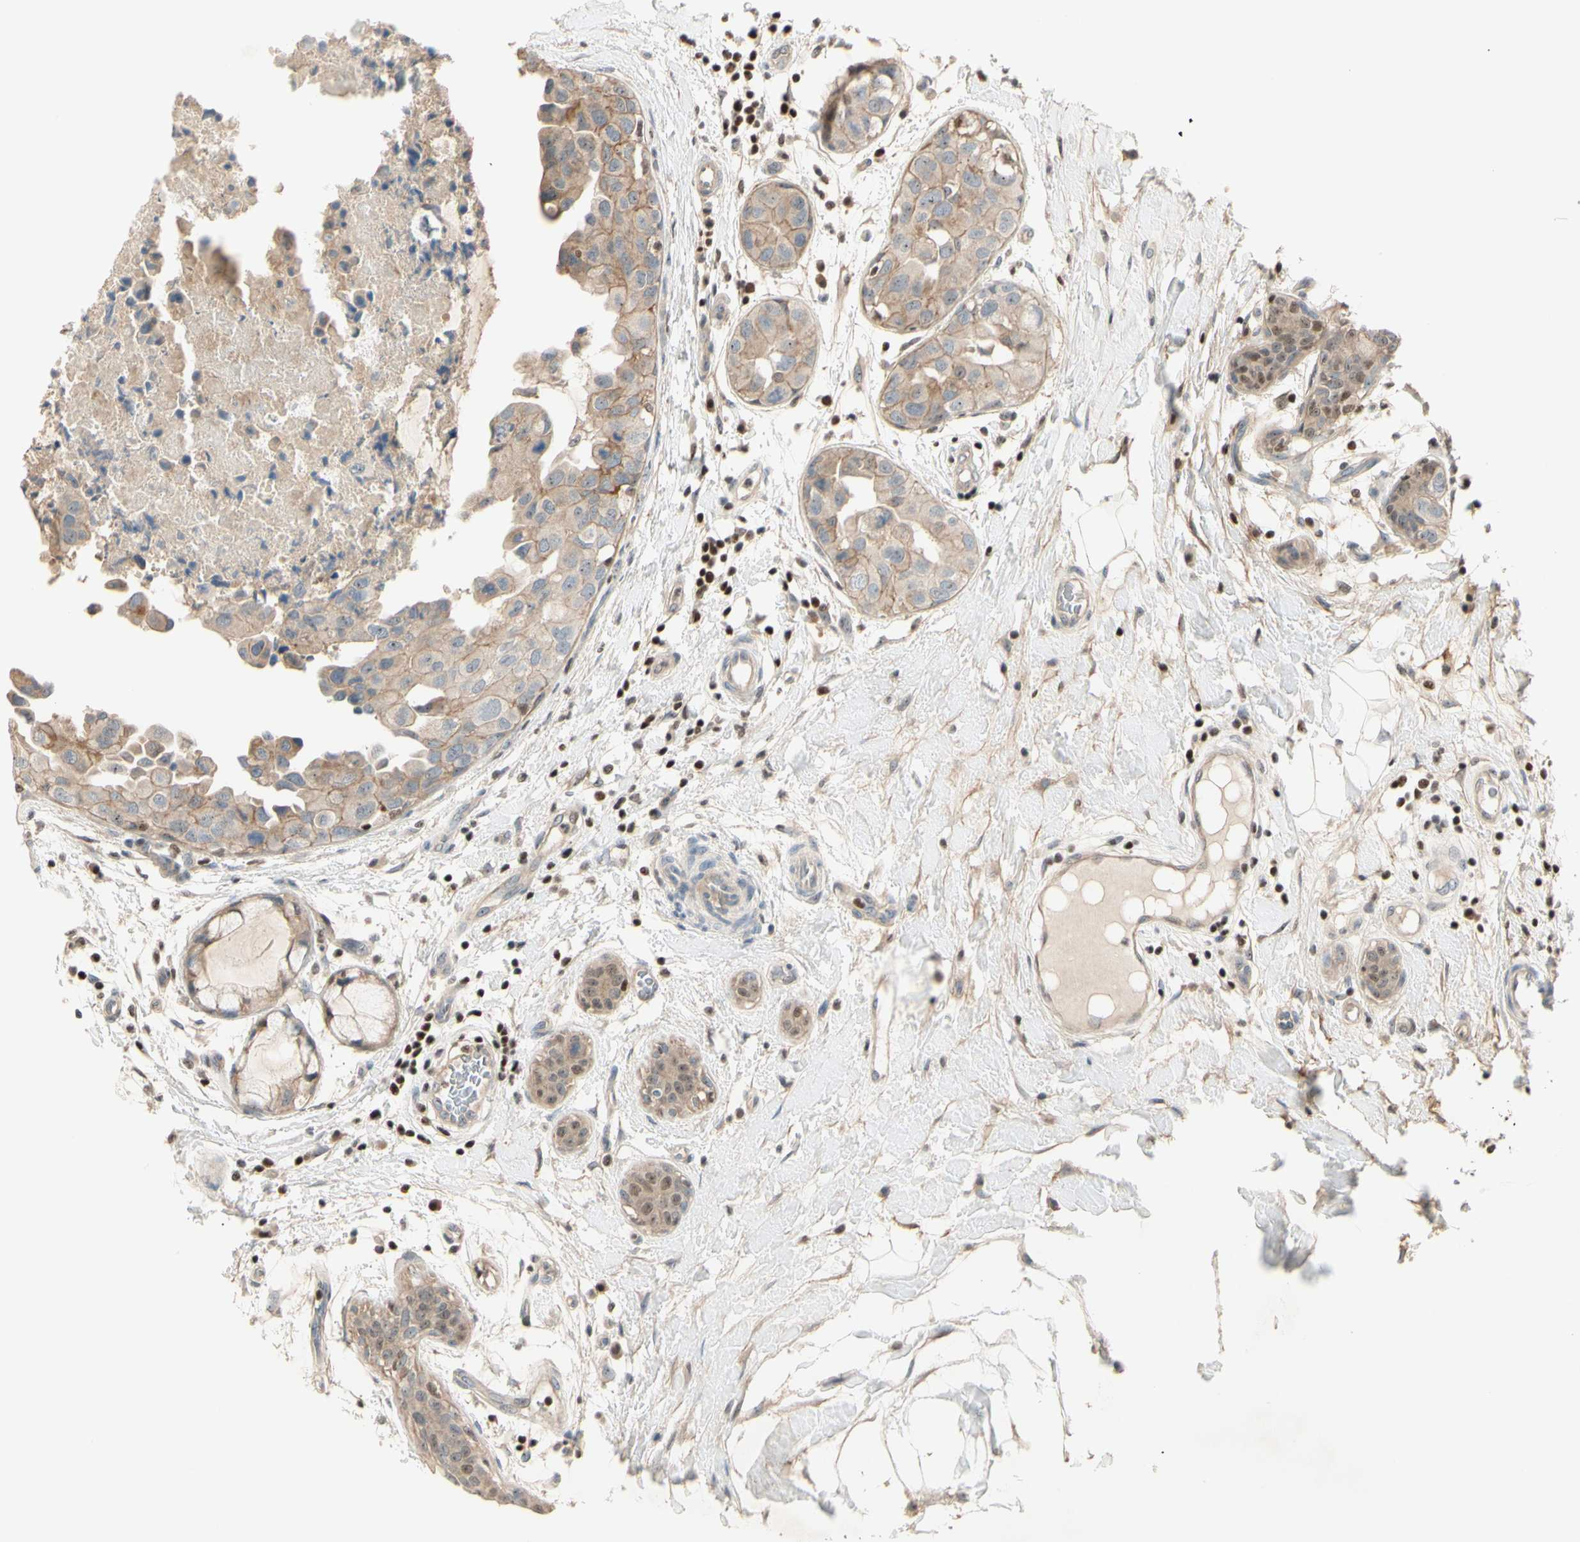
{"staining": {"intensity": "weak", "quantity": ">75%", "location": "cytoplasmic/membranous"}, "tissue": "breast cancer", "cell_type": "Tumor cells", "image_type": "cancer", "snomed": [{"axis": "morphology", "description": "Duct carcinoma"}, {"axis": "topography", "description": "Breast"}], "caption": "Tumor cells display weak cytoplasmic/membranous expression in about >75% of cells in breast cancer (invasive ductal carcinoma).", "gene": "NFYA", "patient": {"sex": "female", "age": 40}}